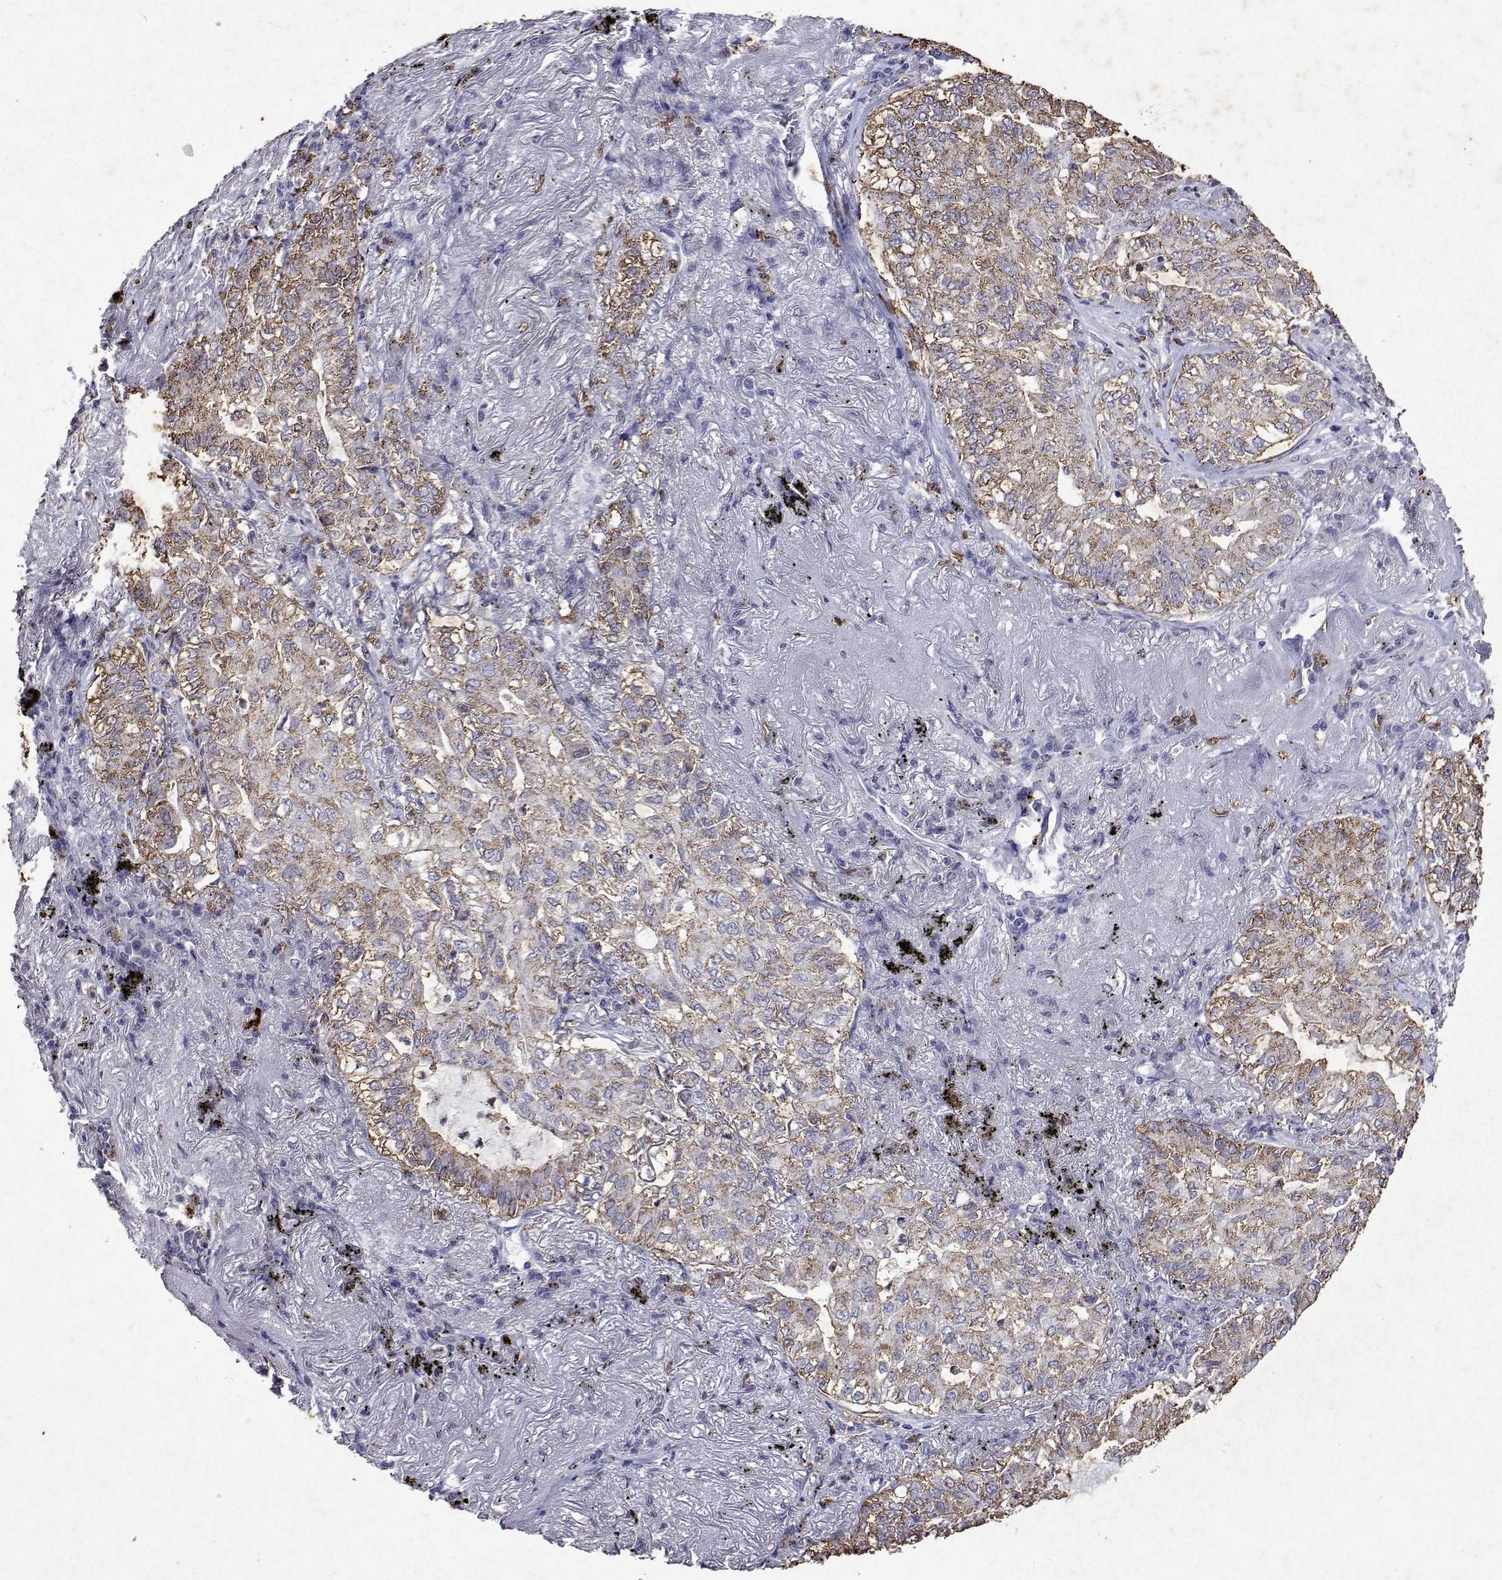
{"staining": {"intensity": "weak", "quantity": ">75%", "location": "cytoplasmic/membranous"}, "tissue": "lung cancer", "cell_type": "Tumor cells", "image_type": "cancer", "snomed": [{"axis": "morphology", "description": "Adenocarcinoma, NOS"}, {"axis": "topography", "description": "Lung"}], "caption": "DAB immunohistochemical staining of human lung adenocarcinoma displays weak cytoplasmic/membranous protein positivity in about >75% of tumor cells.", "gene": "DUSP28", "patient": {"sex": "female", "age": 73}}